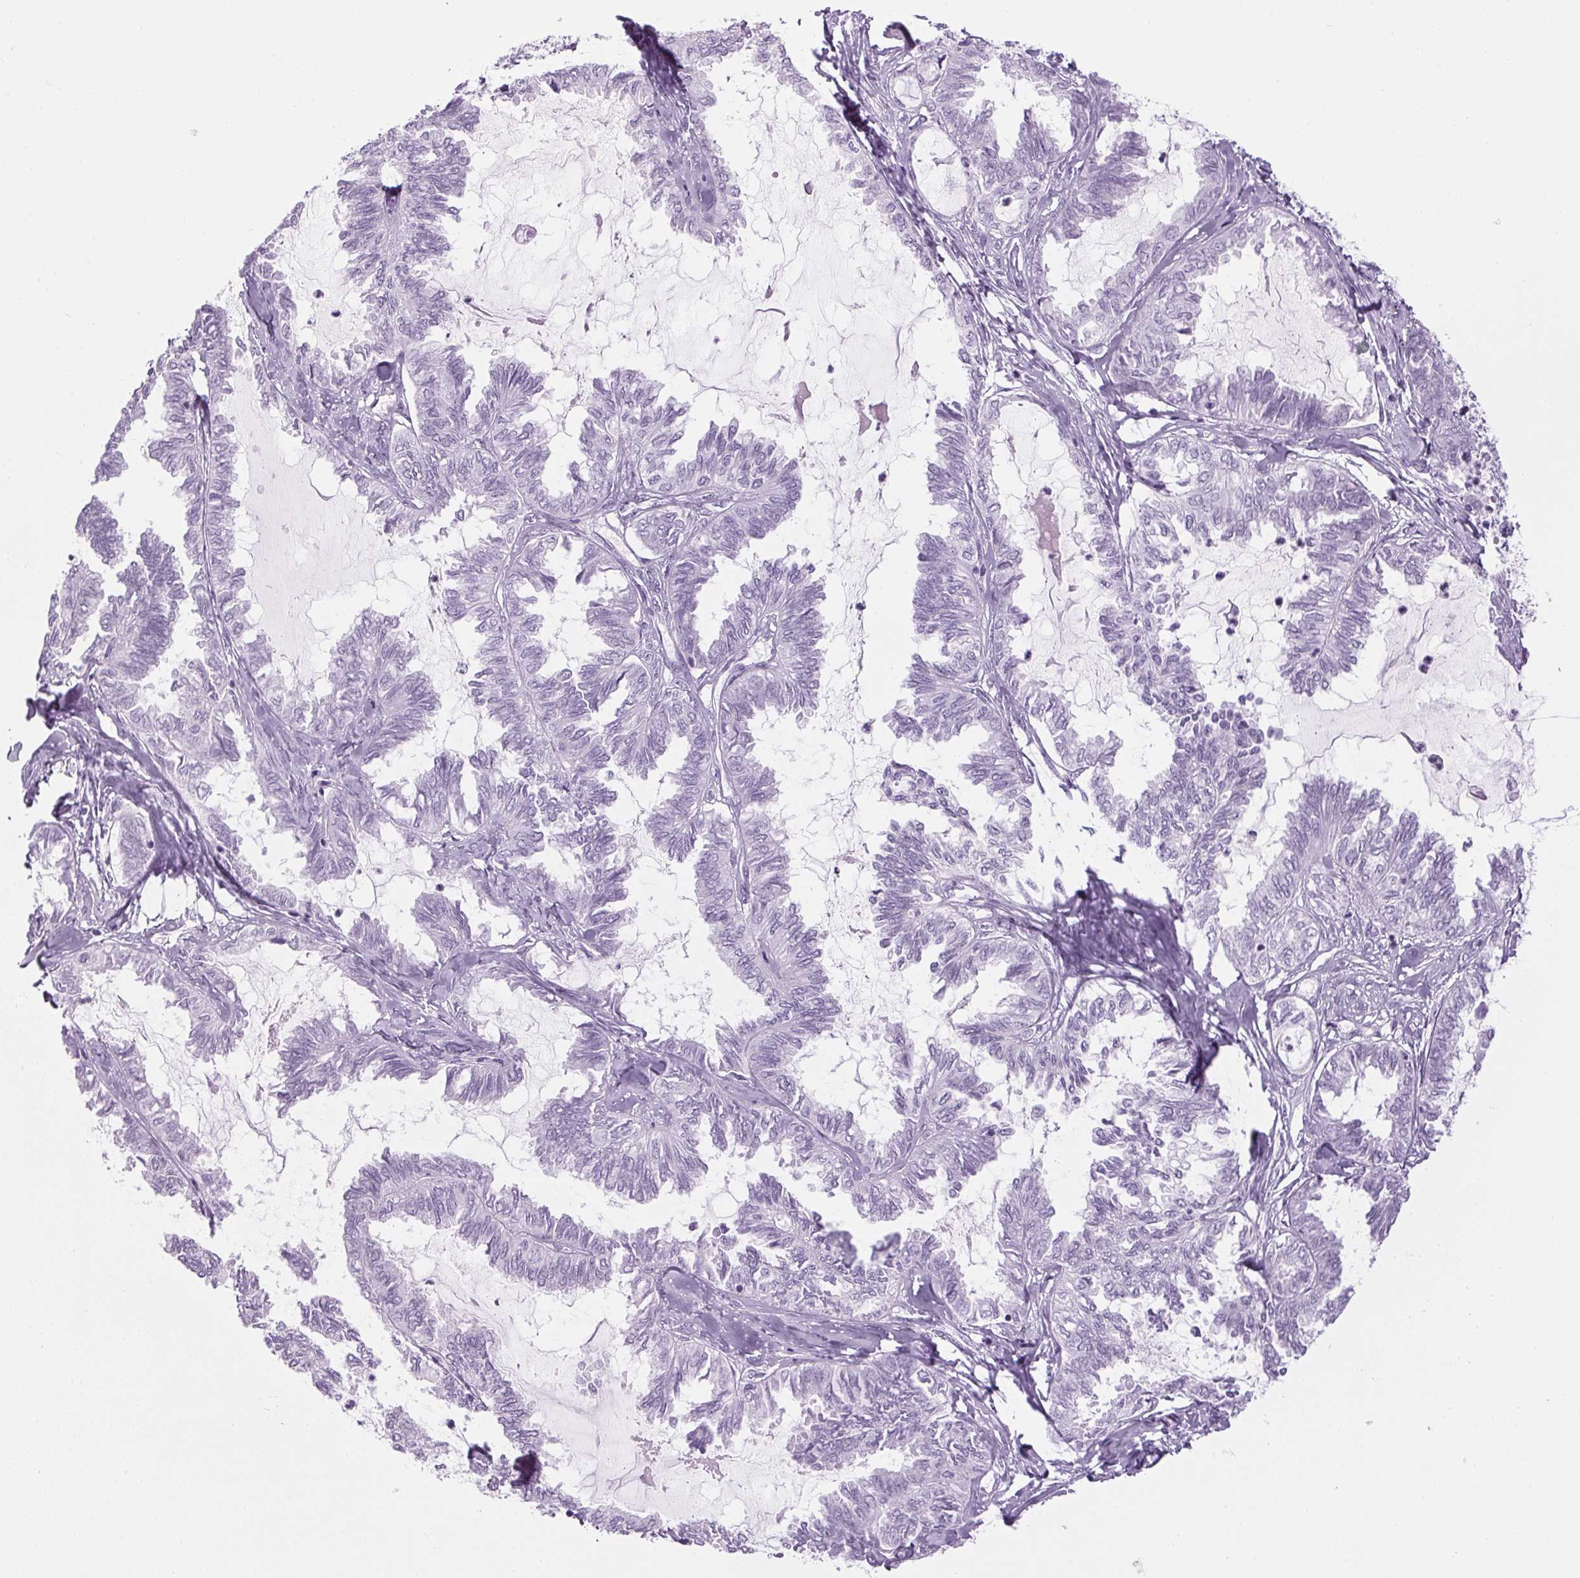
{"staining": {"intensity": "weak", "quantity": "<25%", "location": "cytoplasmic/membranous"}, "tissue": "ovarian cancer", "cell_type": "Tumor cells", "image_type": "cancer", "snomed": [{"axis": "morphology", "description": "Carcinoma, endometroid"}, {"axis": "topography", "description": "Ovary"}], "caption": "An image of ovarian cancer stained for a protein reveals no brown staining in tumor cells.", "gene": "PPP1R1A", "patient": {"sex": "female", "age": 70}}